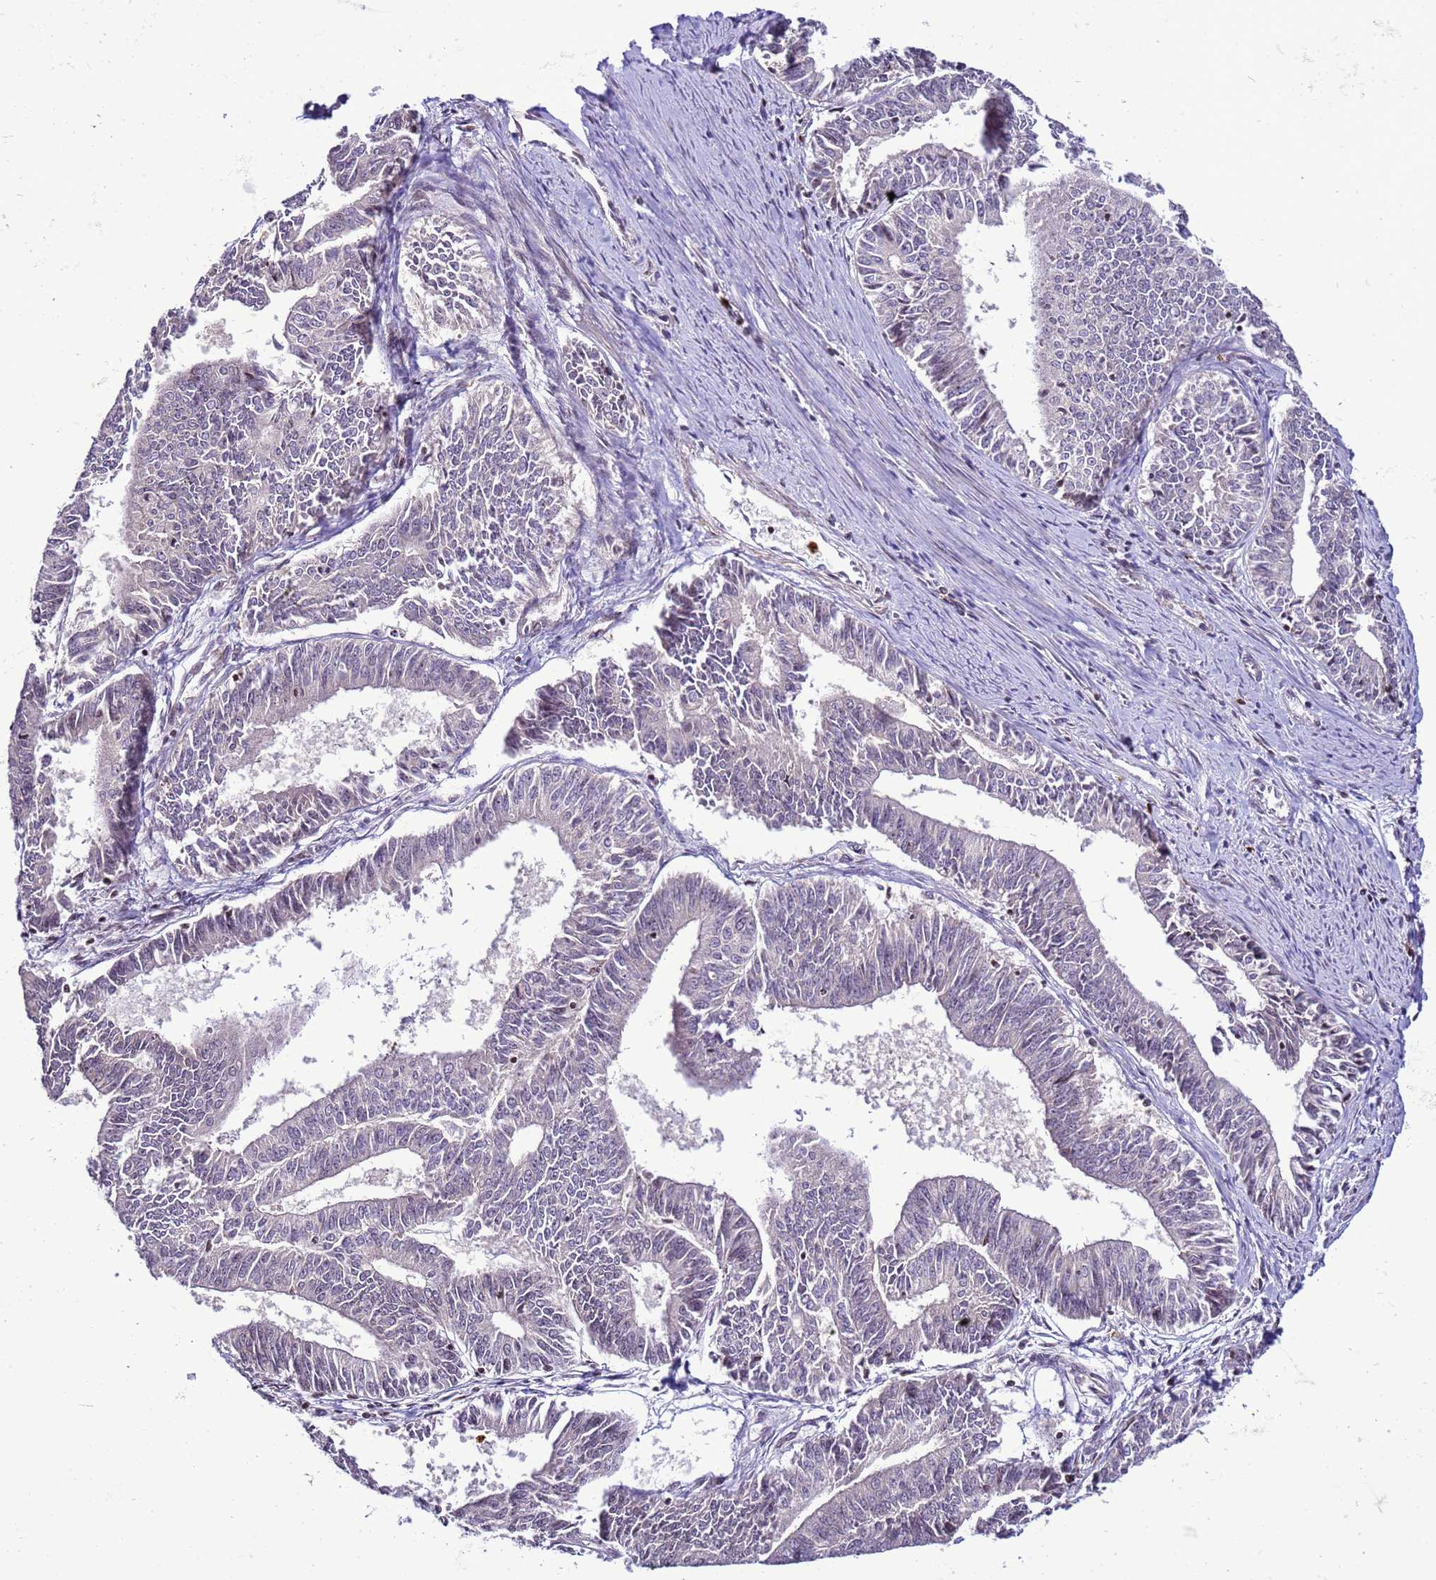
{"staining": {"intensity": "negative", "quantity": "none", "location": "none"}, "tissue": "endometrial cancer", "cell_type": "Tumor cells", "image_type": "cancer", "snomed": [{"axis": "morphology", "description": "Adenocarcinoma, NOS"}, {"axis": "topography", "description": "Endometrium"}], "caption": "A micrograph of human endometrial cancer (adenocarcinoma) is negative for staining in tumor cells.", "gene": "VPS4B", "patient": {"sex": "female", "age": 73}}